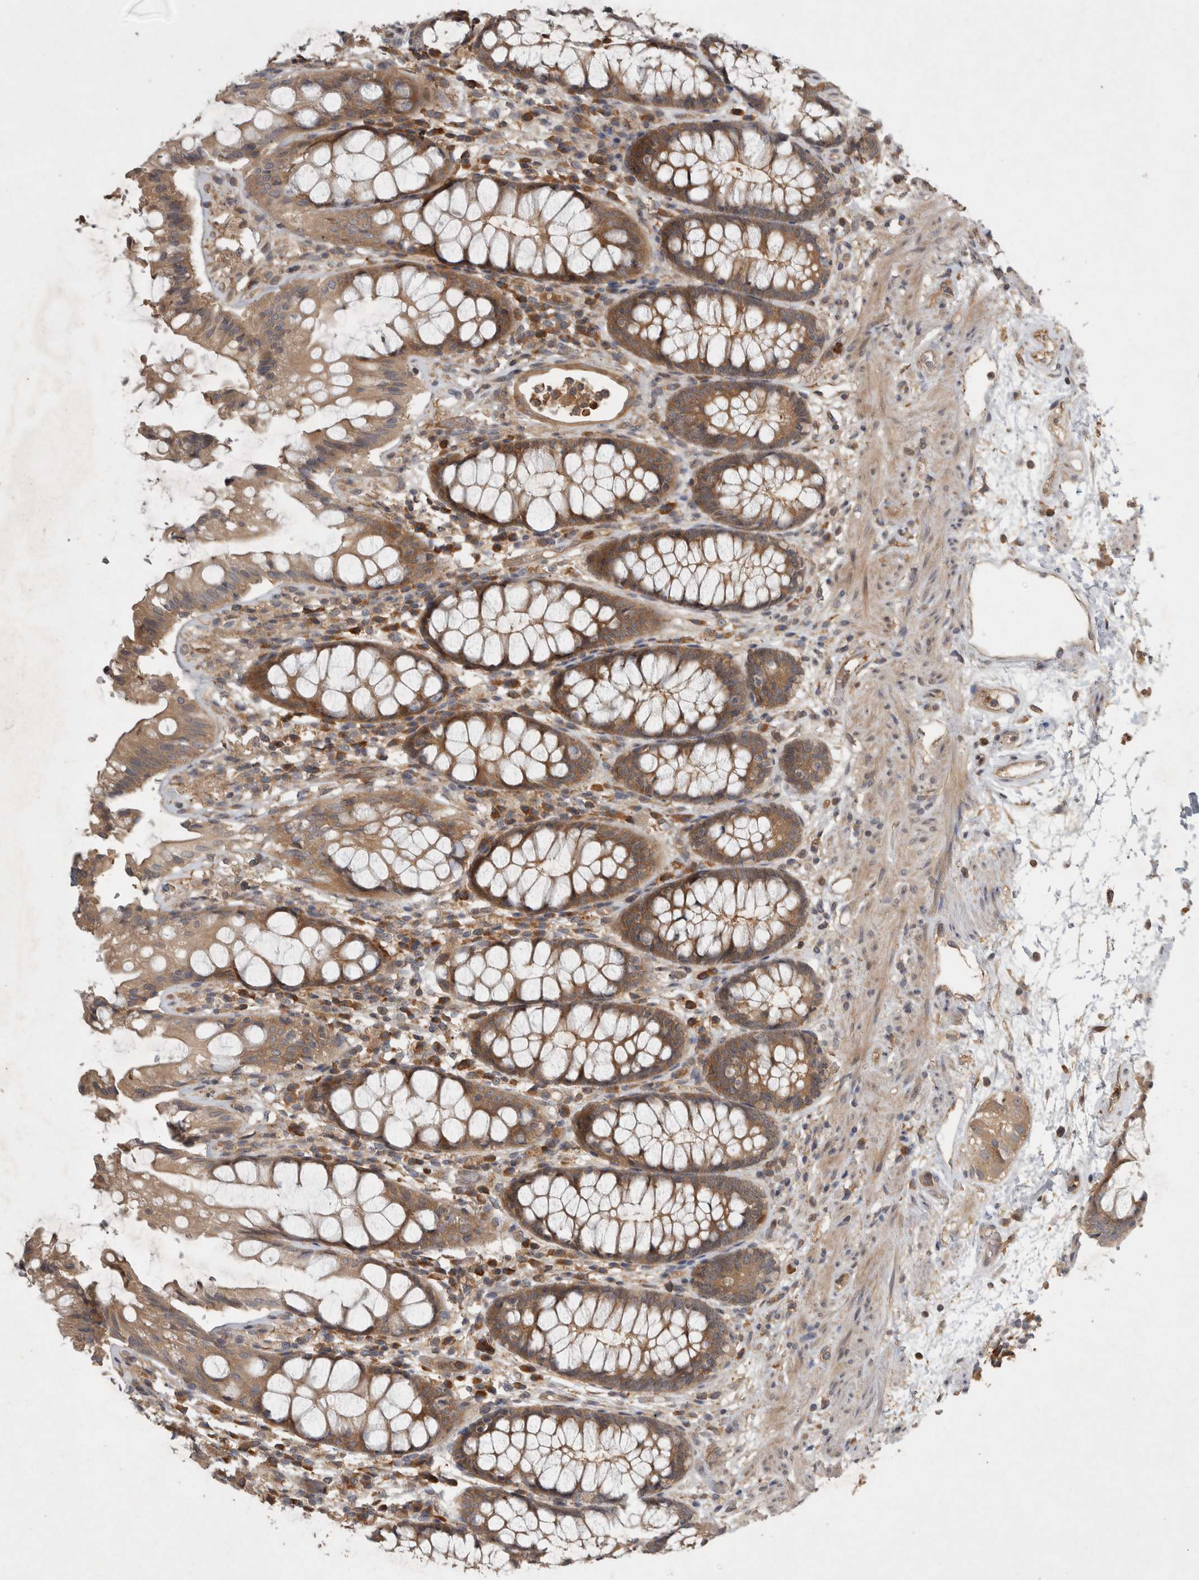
{"staining": {"intensity": "moderate", "quantity": ">75%", "location": "cytoplasmic/membranous"}, "tissue": "rectum", "cell_type": "Glandular cells", "image_type": "normal", "snomed": [{"axis": "morphology", "description": "Normal tissue, NOS"}, {"axis": "topography", "description": "Rectum"}], "caption": "This image exhibits immunohistochemistry (IHC) staining of normal human rectum, with medium moderate cytoplasmic/membranous positivity in about >75% of glandular cells.", "gene": "VEPH1", "patient": {"sex": "male", "age": 64}}